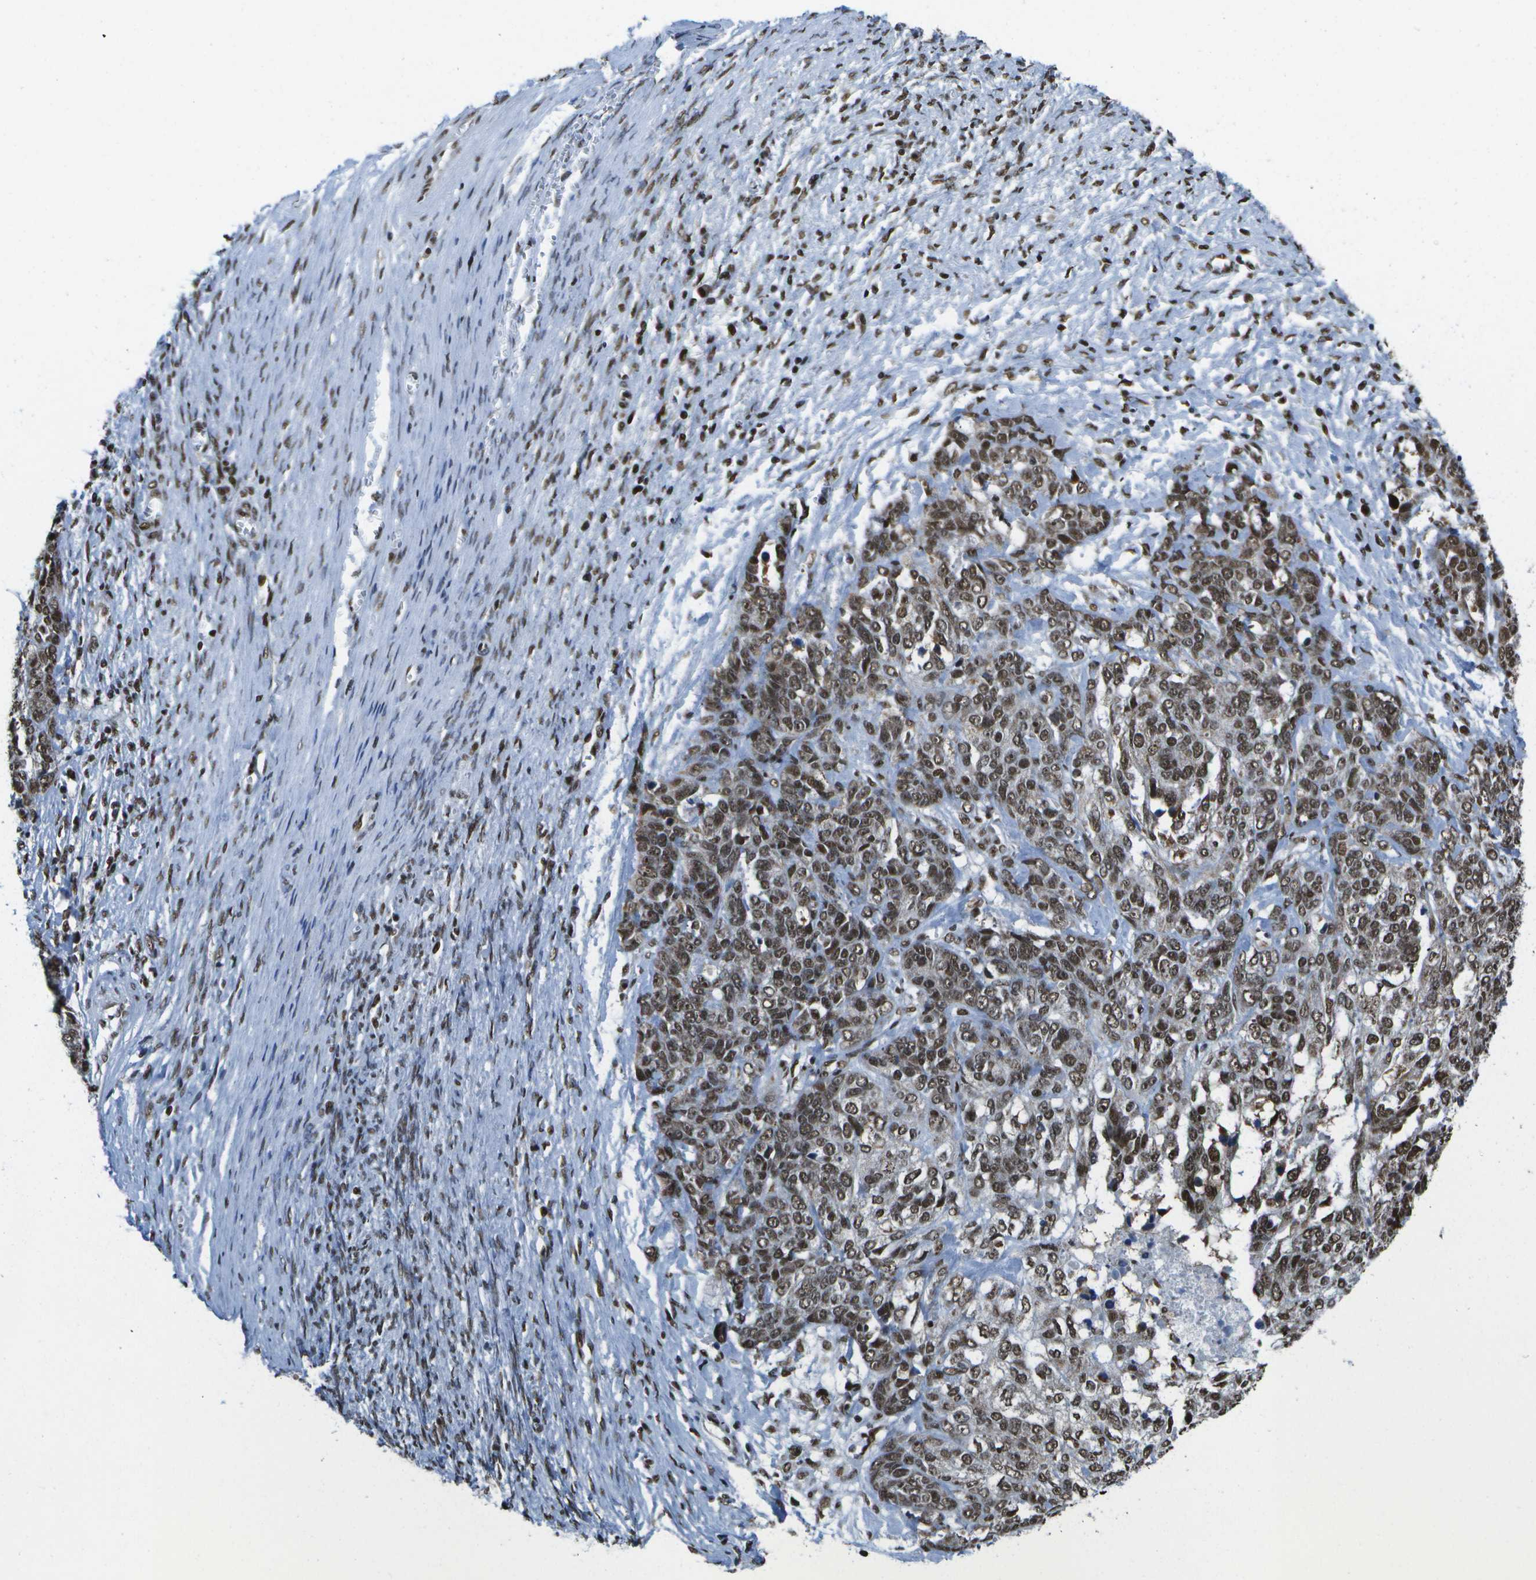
{"staining": {"intensity": "strong", "quantity": ">75%", "location": "nuclear"}, "tissue": "ovarian cancer", "cell_type": "Tumor cells", "image_type": "cancer", "snomed": [{"axis": "morphology", "description": "Cystadenocarcinoma, serous, NOS"}, {"axis": "topography", "description": "Ovary"}], "caption": "Immunohistochemical staining of ovarian cancer (serous cystadenocarcinoma) shows strong nuclear protein positivity in approximately >75% of tumor cells.", "gene": "NSRP1", "patient": {"sex": "female", "age": 44}}